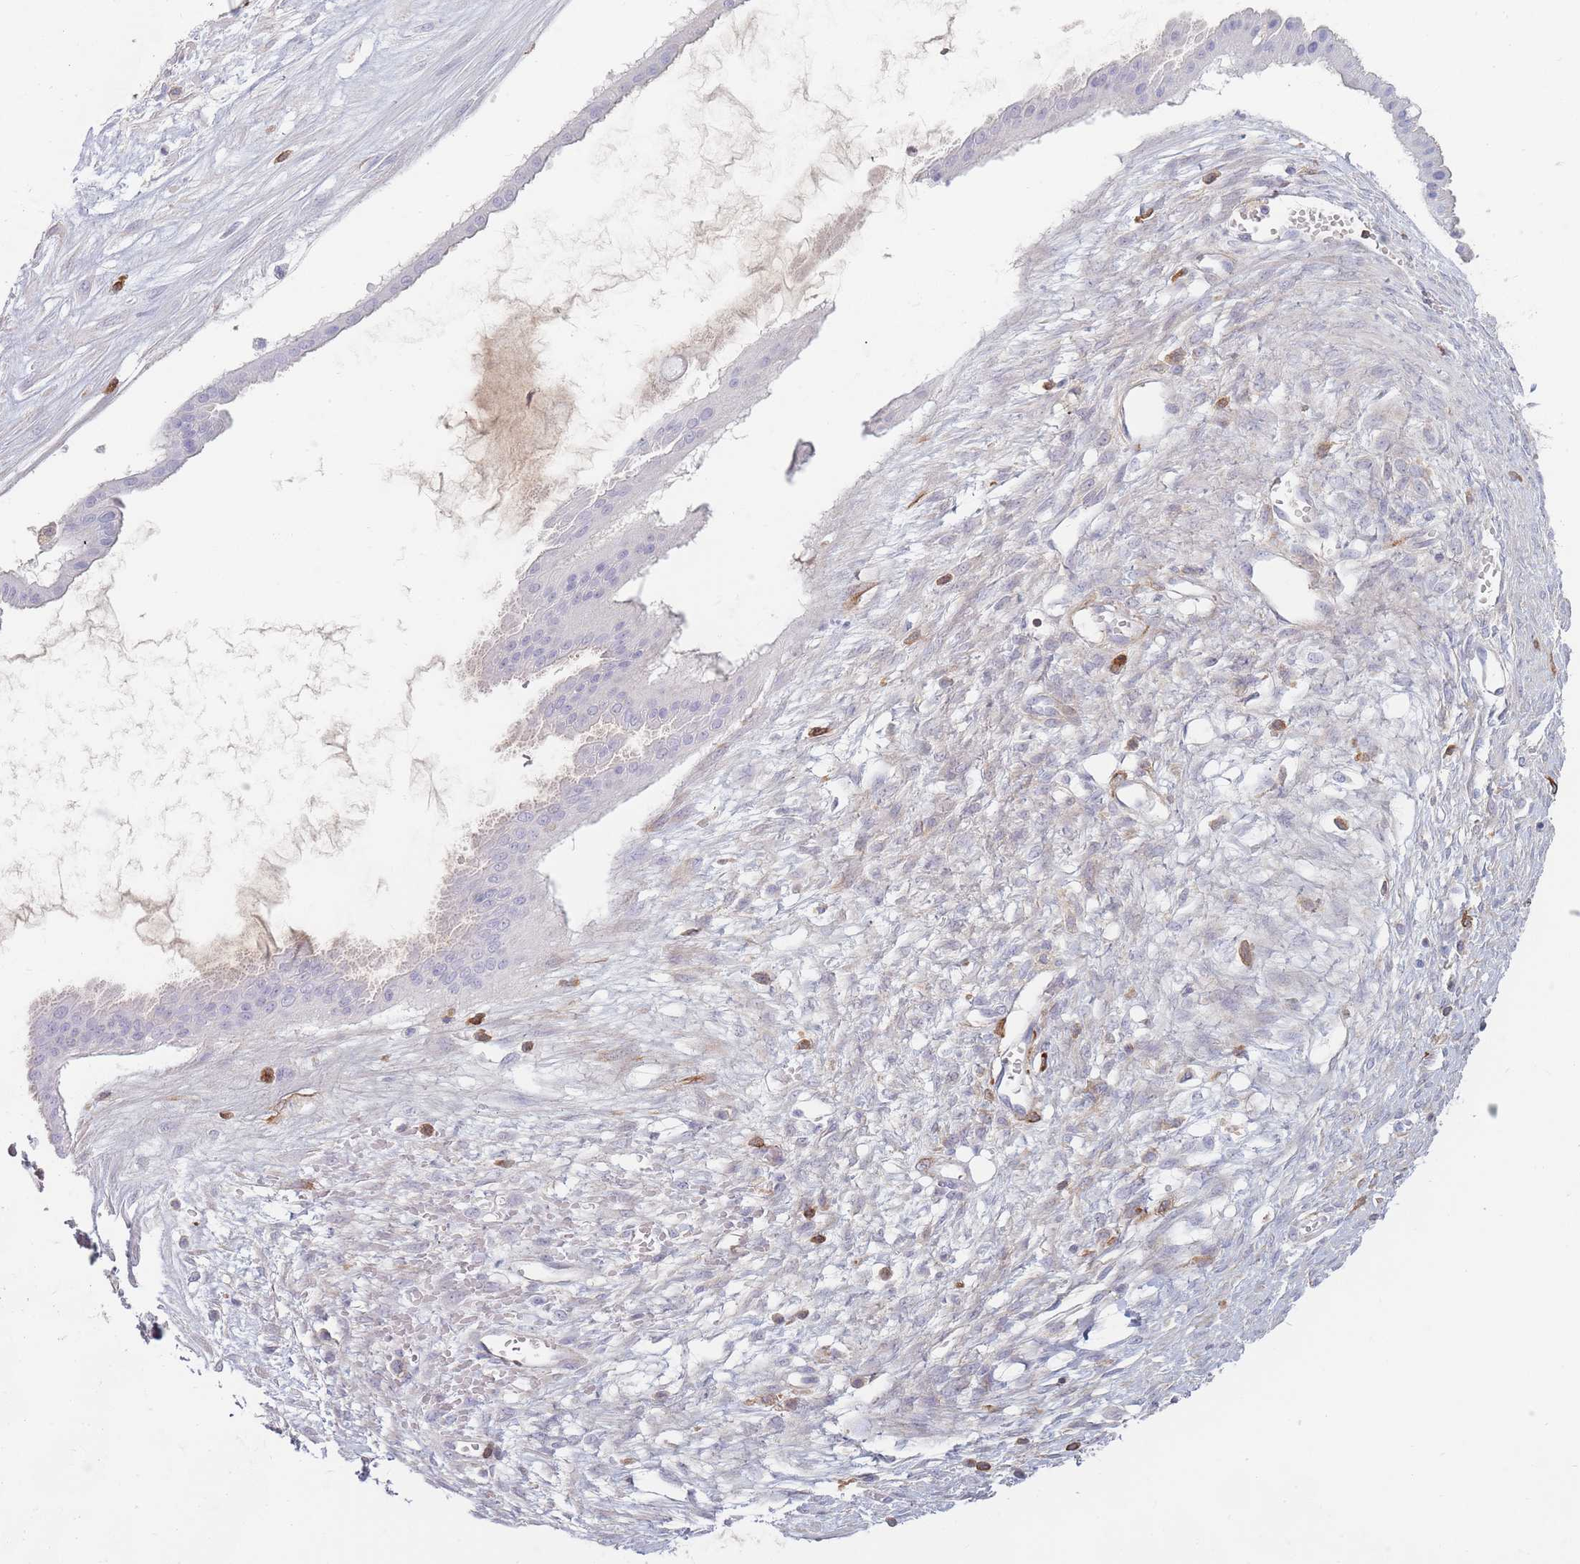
{"staining": {"intensity": "negative", "quantity": "none", "location": "none"}, "tissue": "ovarian cancer", "cell_type": "Tumor cells", "image_type": "cancer", "snomed": [{"axis": "morphology", "description": "Cystadenocarcinoma, mucinous, NOS"}, {"axis": "topography", "description": "Ovary"}], "caption": "Human mucinous cystadenocarcinoma (ovarian) stained for a protein using immunohistochemistry reveals no expression in tumor cells.", "gene": "PRG4", "patient": {"sex": "female", "age": 73}}